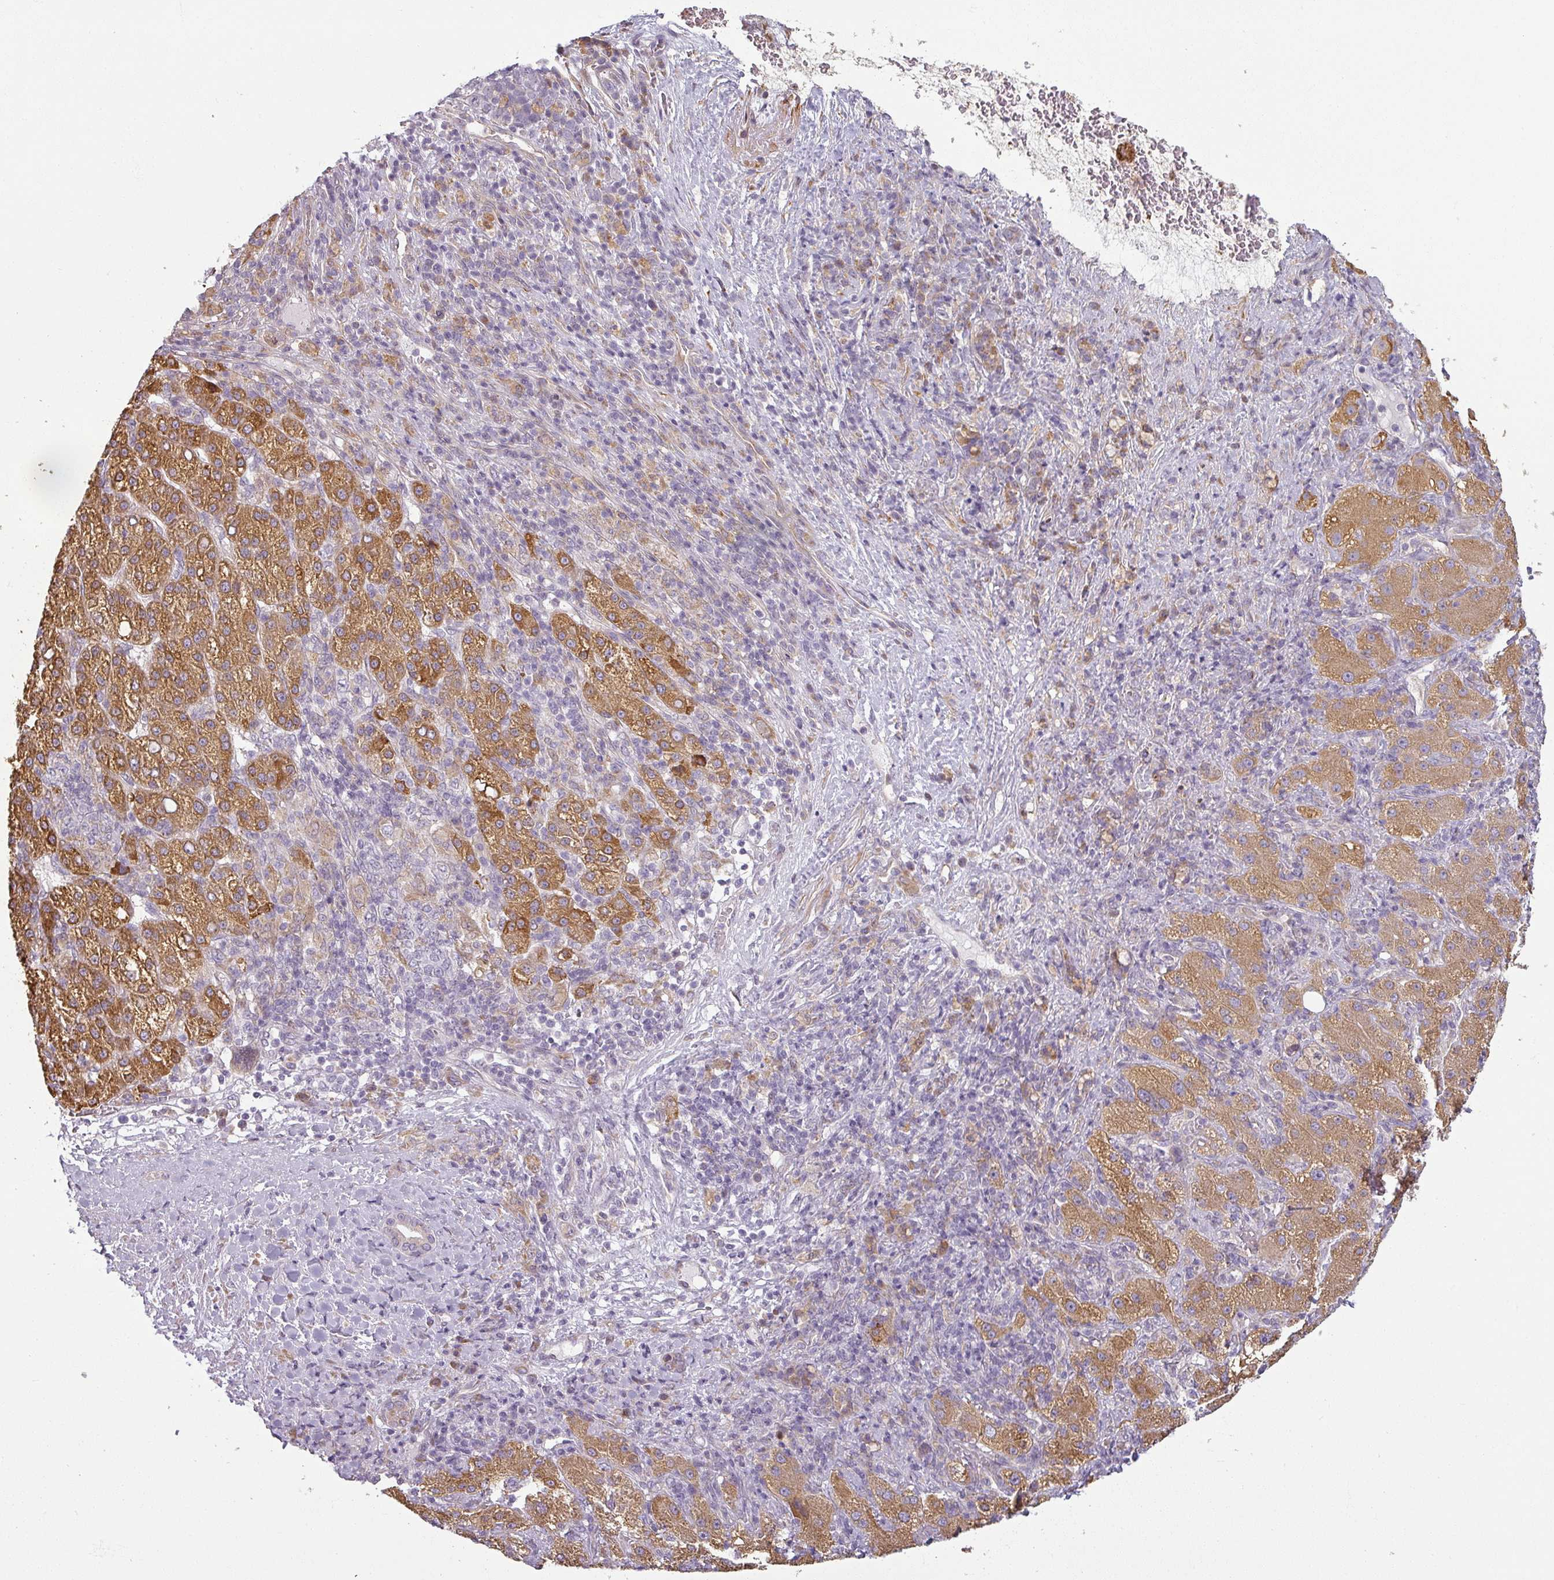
{"staining": {"intensity": "moderate", "quantity": ">75%", "location": "cytoplasmic/membranous"}, "tissue": "liver cancer", "cell_type": "Tumor cells", "image_type": "cancer", "snomed": [{"axis": "morphology", "description": "Carcinoma, Hepatocellular, NOS"}, {"axis": "topography", "description": "Liver"}], "caption": "The histopathology image reveals immunohistochemical staining of liver cancer. There is moderate cytoplasmic/membranous expression is identified in about >75% of tumor cells.", "gene": "CCDC144A", "patient": {"sex": "female", "age": 58}}